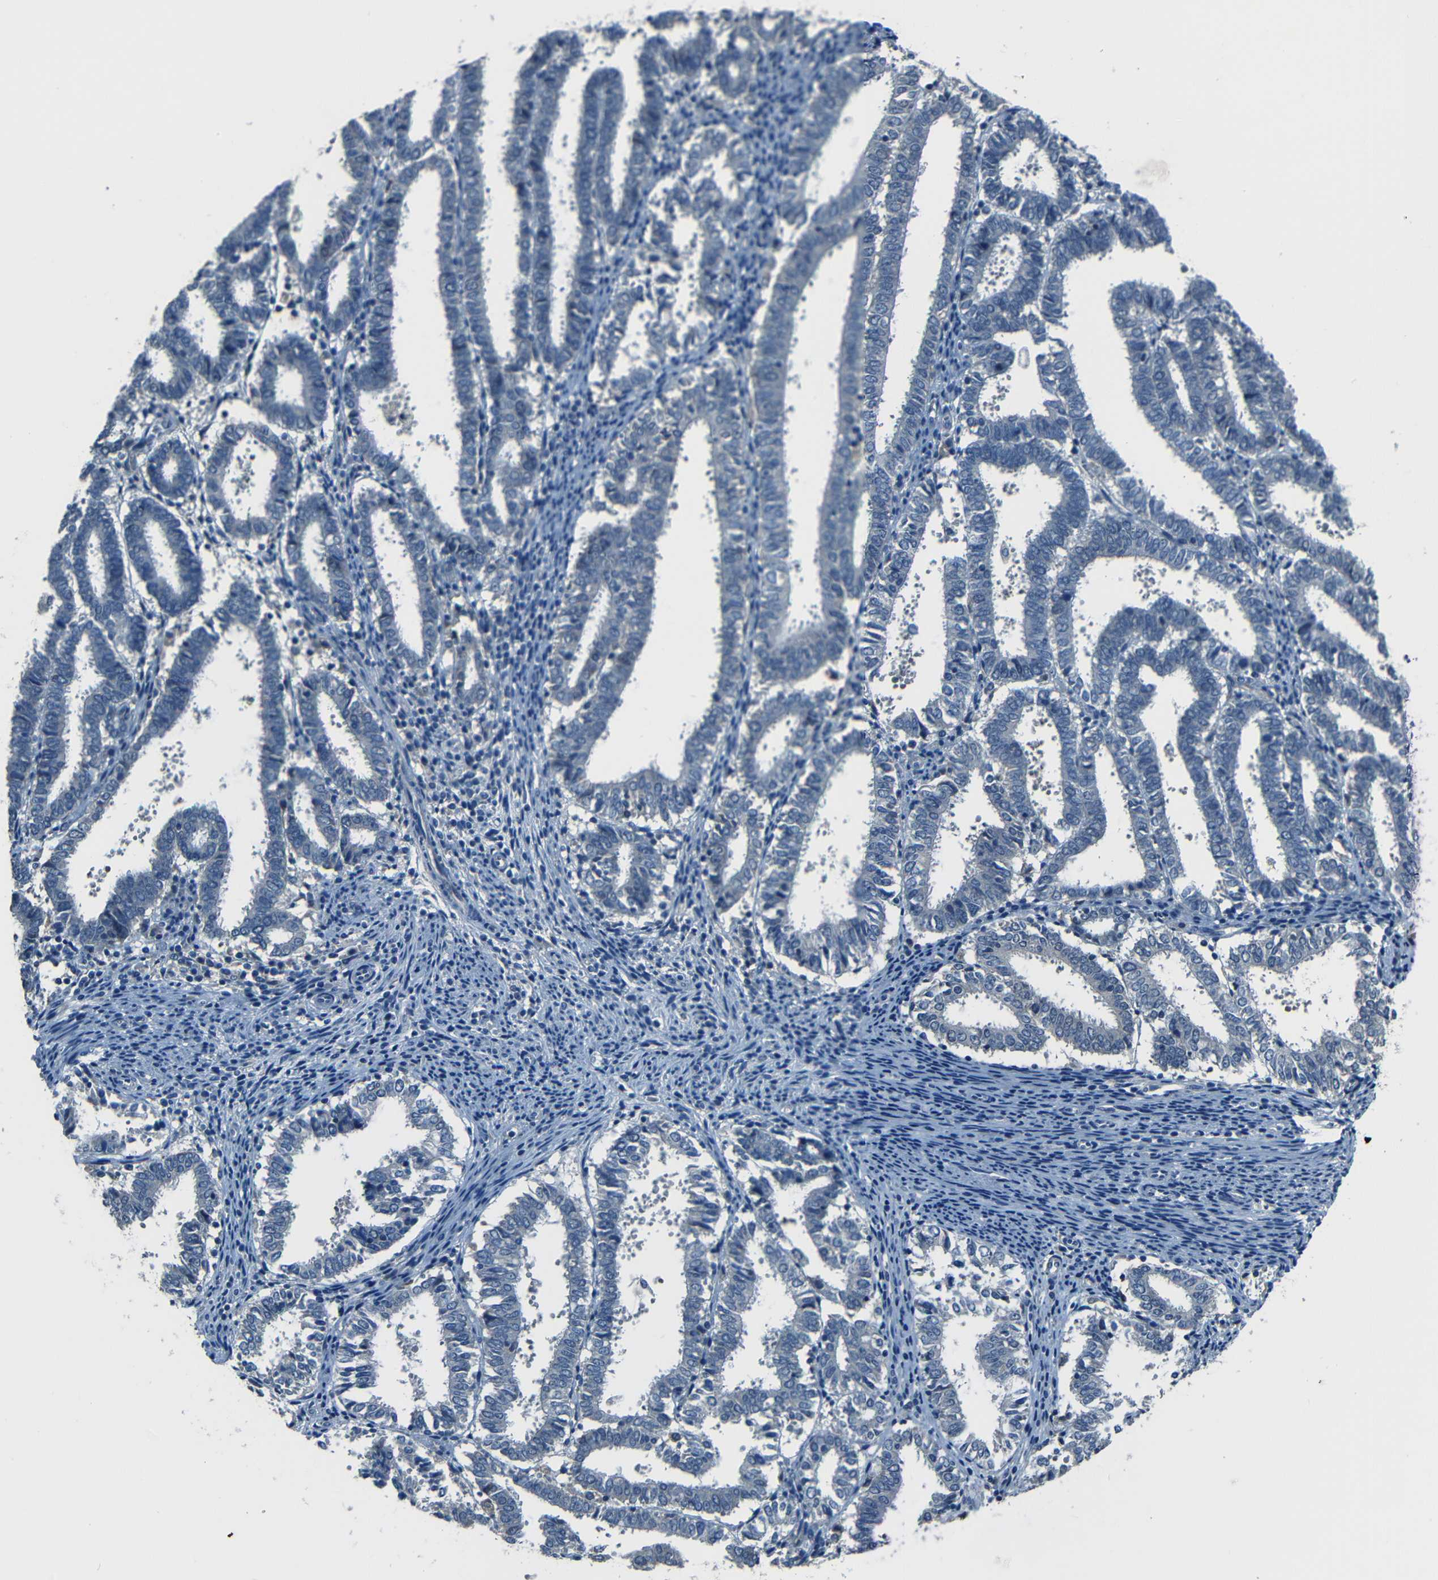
{"staining": {"intensity": "negative", "quantity": "none", "location": "none"}, "tissue": "endometrial cancer", "cell_type": "Tumor cells", "image_type": "cancer", "snomed": [{"axis": "morphology", "description": "Adenocarcinoma, NOS"}, {"axis": "topography", "description": "Uterus"}], "caption": "IHC of endometrial cancer (adenocarcinoma) shows no positivity in tumor cells.", "gene": "SLA", "patient": {"sex": "female", "age": 83}}